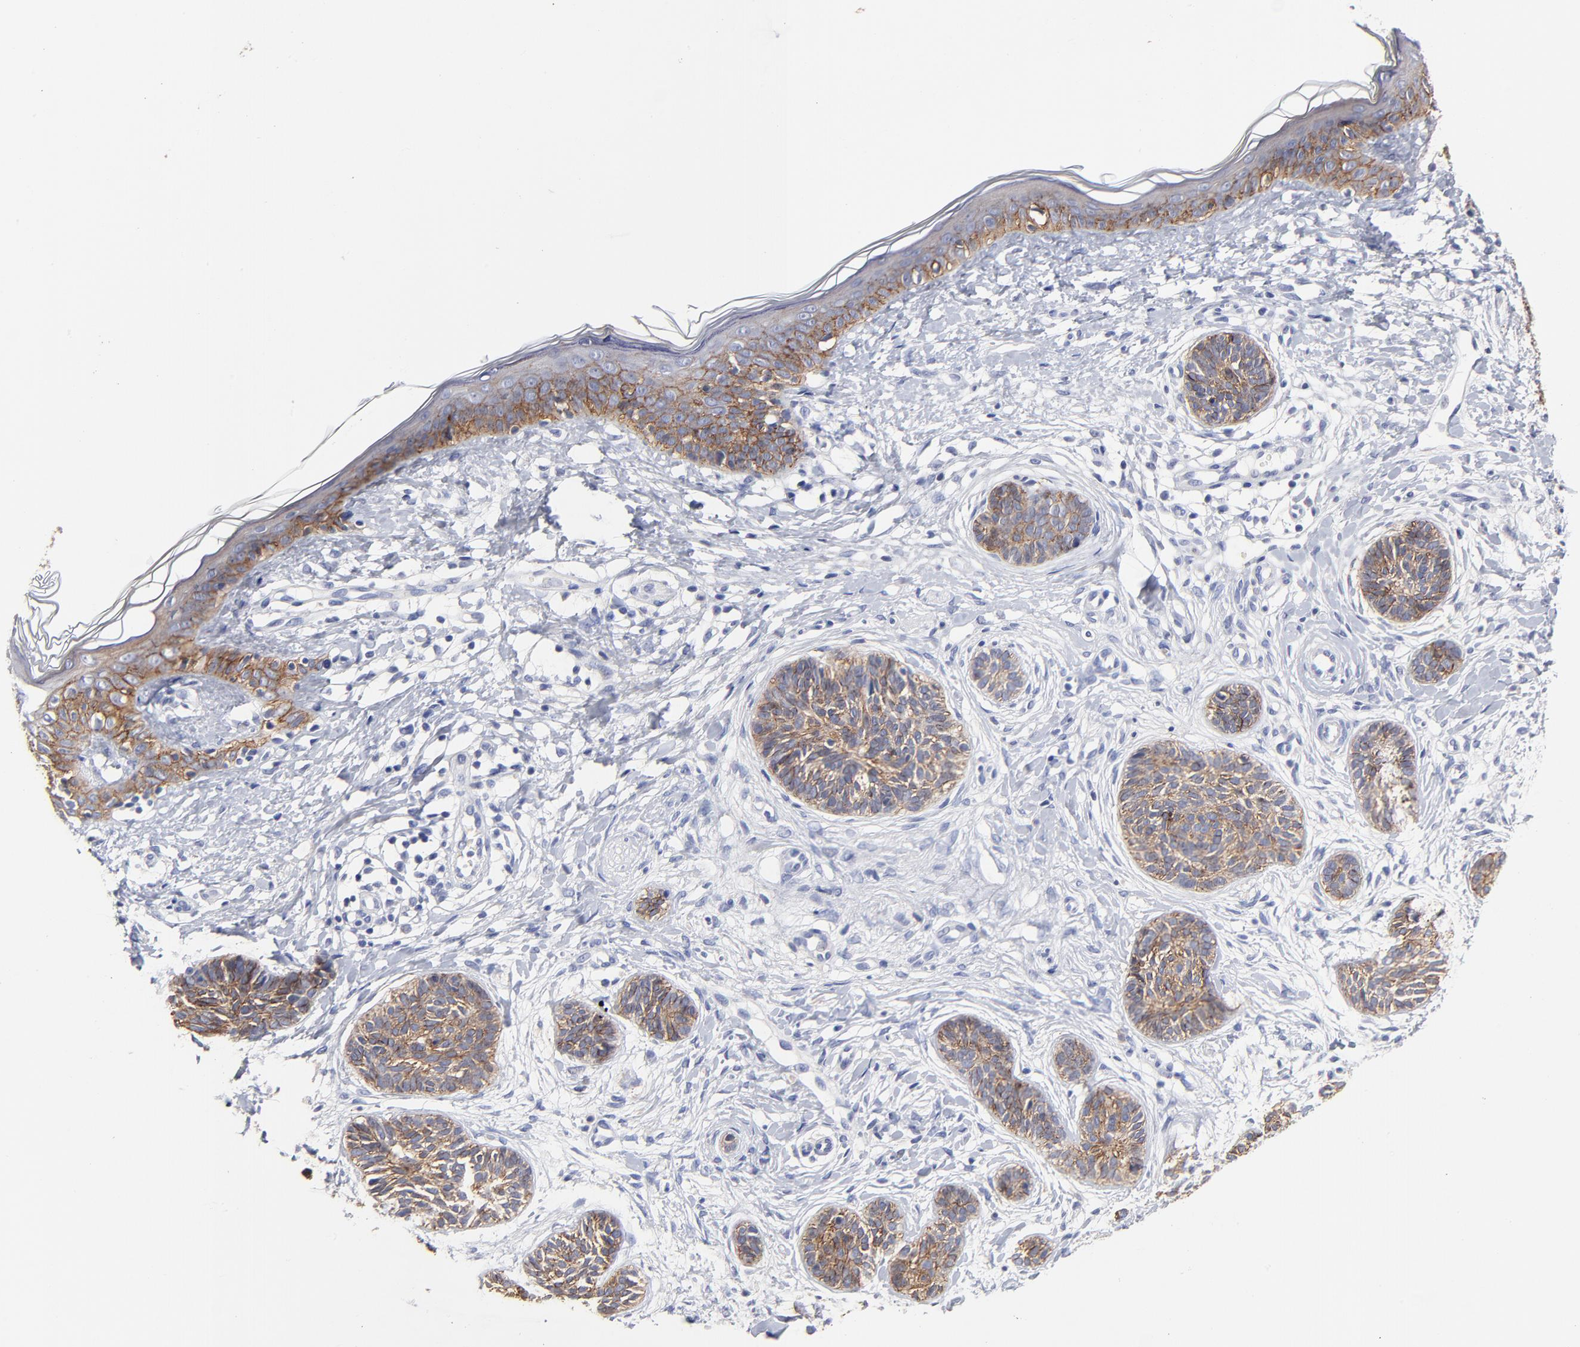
{"staining": {"intensity": "weak", "quantity": ">75%", "location": "cytoplasmic/membranous"}, "tissue": "skin cancer", "cell_type": "Tumor cells", "image_type": "cancer", "snomed": [{"axis": "morphology", "description": "Normal tissue, NOS"}, {"axis": "morphology", "description": "Basal cell carcinoma"}, {"axis": "topography", "description": "Skin"}], "caption": "This micrograph demonstrates immunohistochemistry staining of basal cell carcinoma (skin), with low weak cytoplasmic/membranous positivity in about >75% of tumor cells.", "gene": "CXADR", "patient": {"sex": "male", "age": 63}}